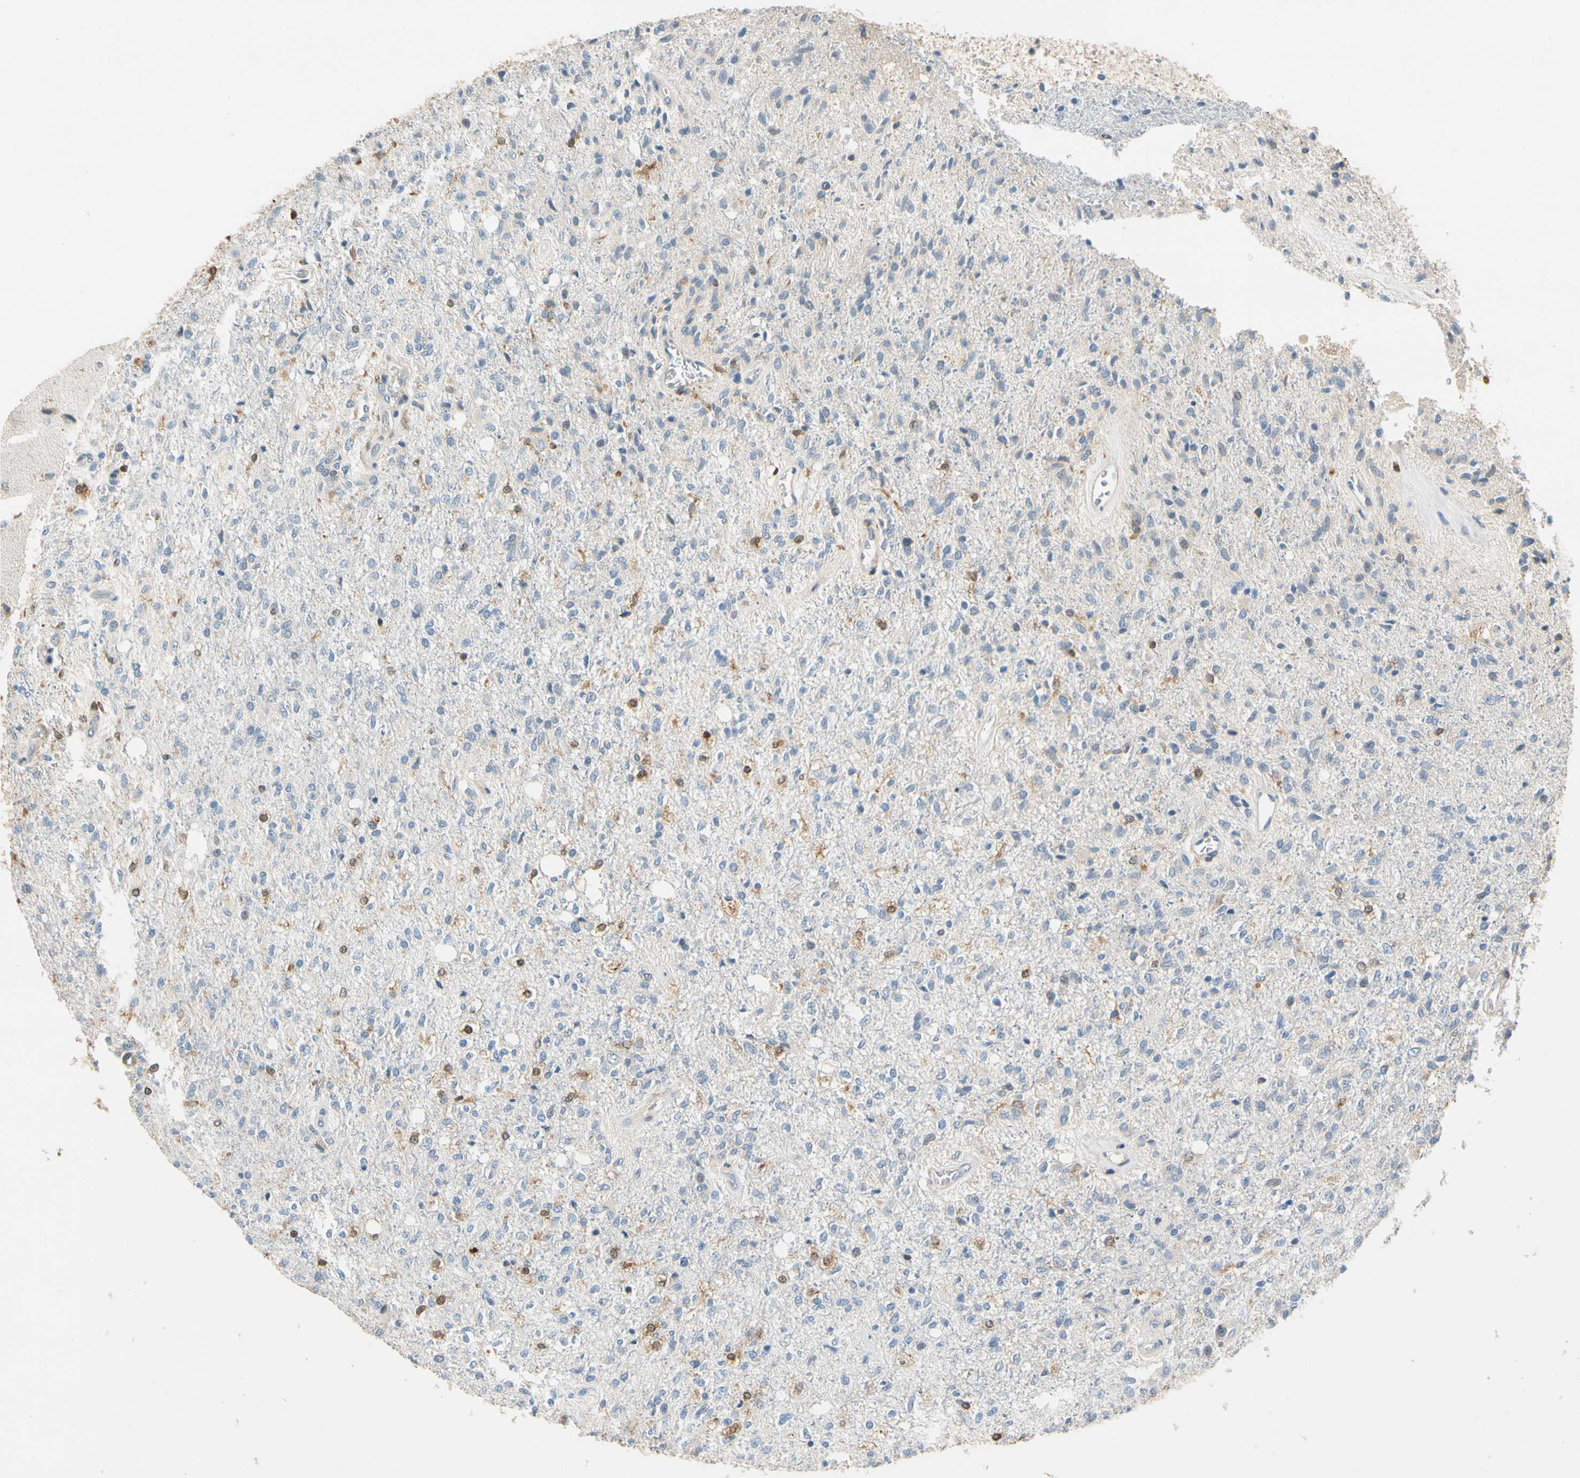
{"staining": {"intensity": "moderate", "quantity": "<25%", "location": "cytoplasmic/membranous"}, "tissue": "glioma", "cell_type": "Tumor cells", "image_type": "cancer", "snomed": [{"axis": "morphology", "description": "Normal tissue, NOS"}, {"axis": "morphology", "description": "Glioma, malignant, High grade"}, {"axis": "topography", "description": "Cerebral cortex"}], "caption": "High-power microscopy captured an immunohistochemistry (IHC) histopathology image of glioma, revealing moderate cytoplasmic/membranous expression in approximately <25% of tumor cells.", "gene": "GPSM2", "patient": {"sex": "male", "age": 77}}